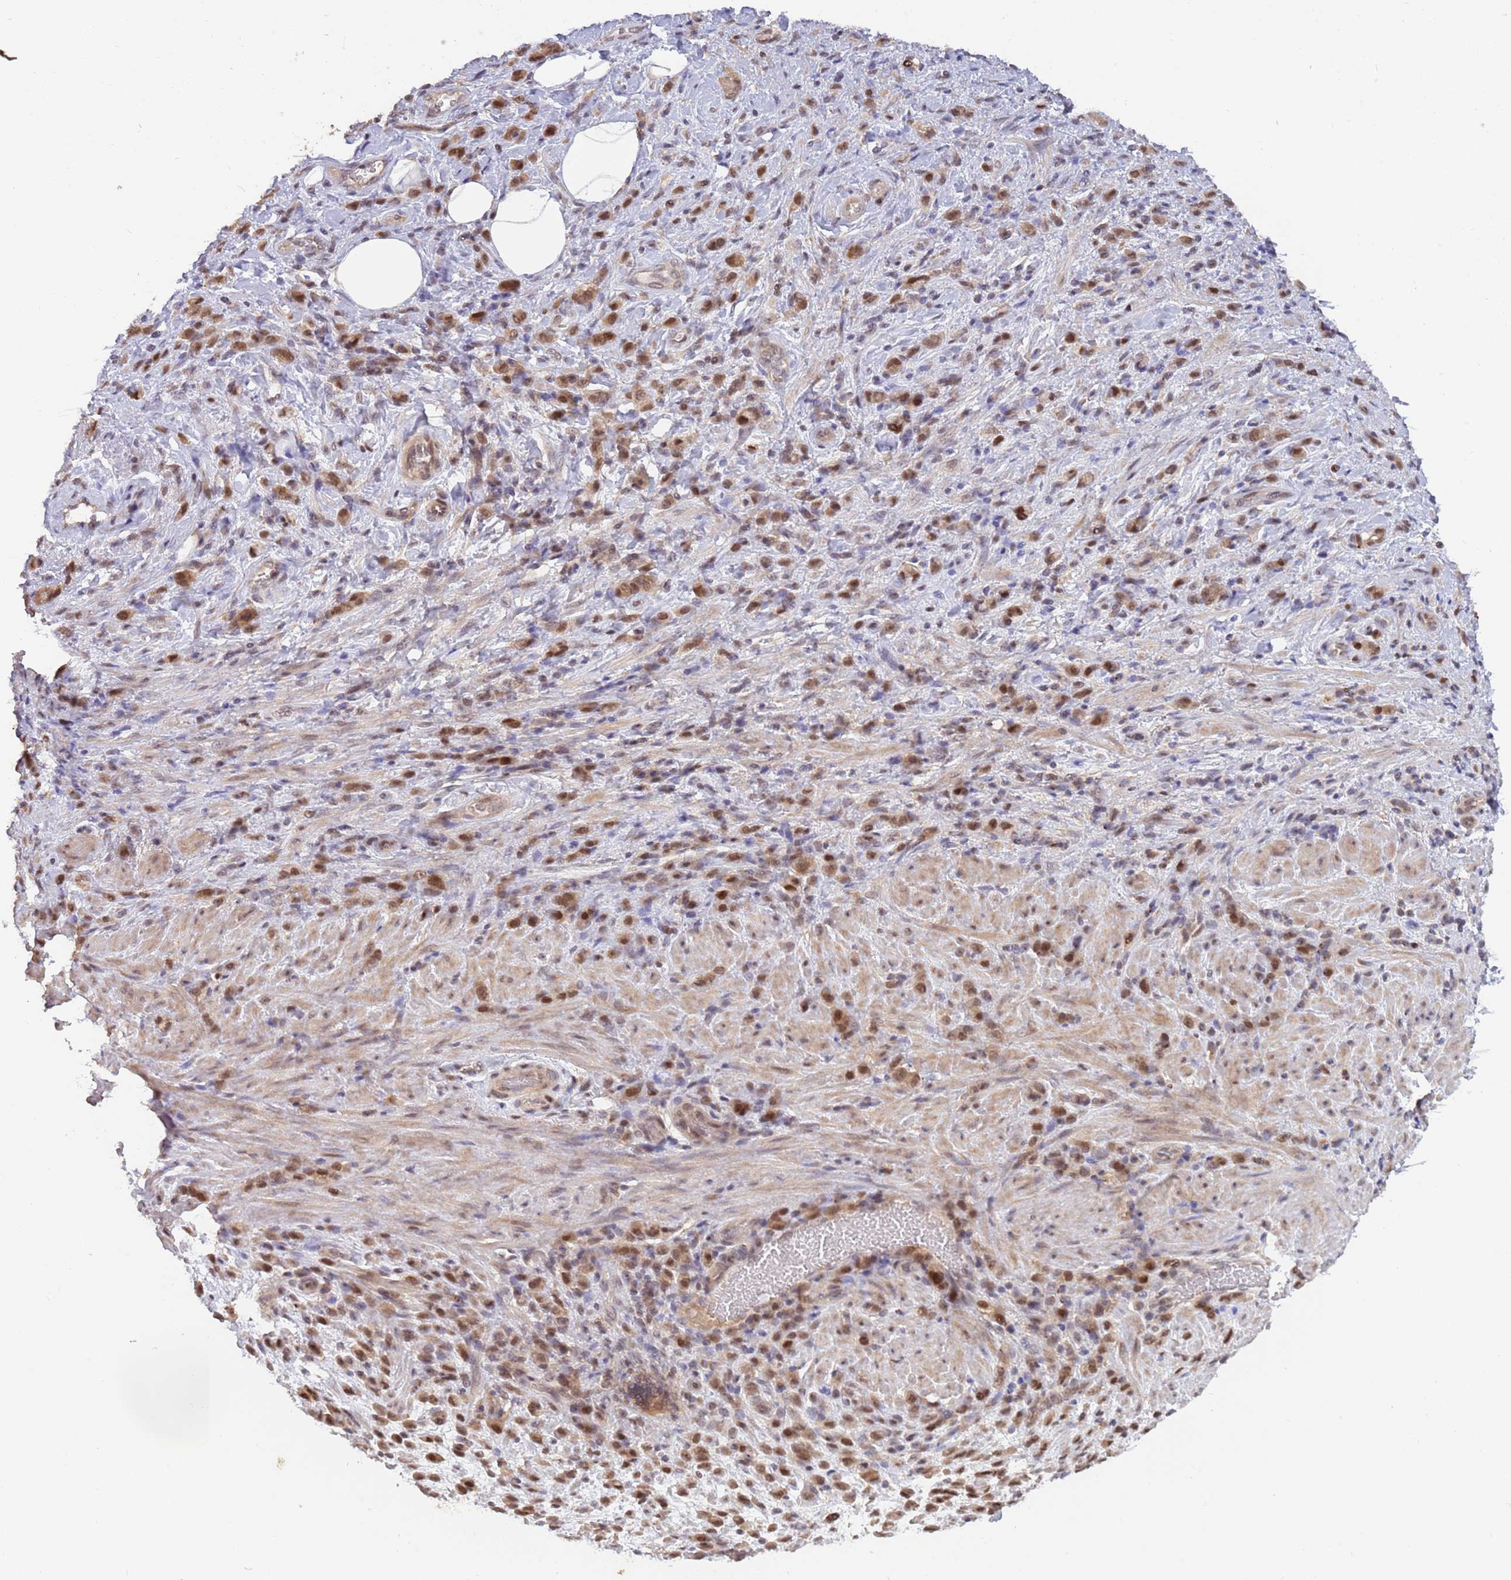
{"staining": {"intensity": "moderate", "quantity": ">75%", "location": "nuclear"}, "tissue": "stomach cancer", "cell_type": "Tumor cells", "image_type": "cancer", "snomed": [{"axis": "morphology", "description": "Adenocarcinoma, NOS"}, {"axis": "topography", "description": "Stomach"}], "caption": "Protein expression analysis of human stomach adenocarcinoma reveals moderate nuclear positivity in approximately >75% of tumor cells.", "gene": "SALL1", "patient": {"sex": "male", "age": 77}}